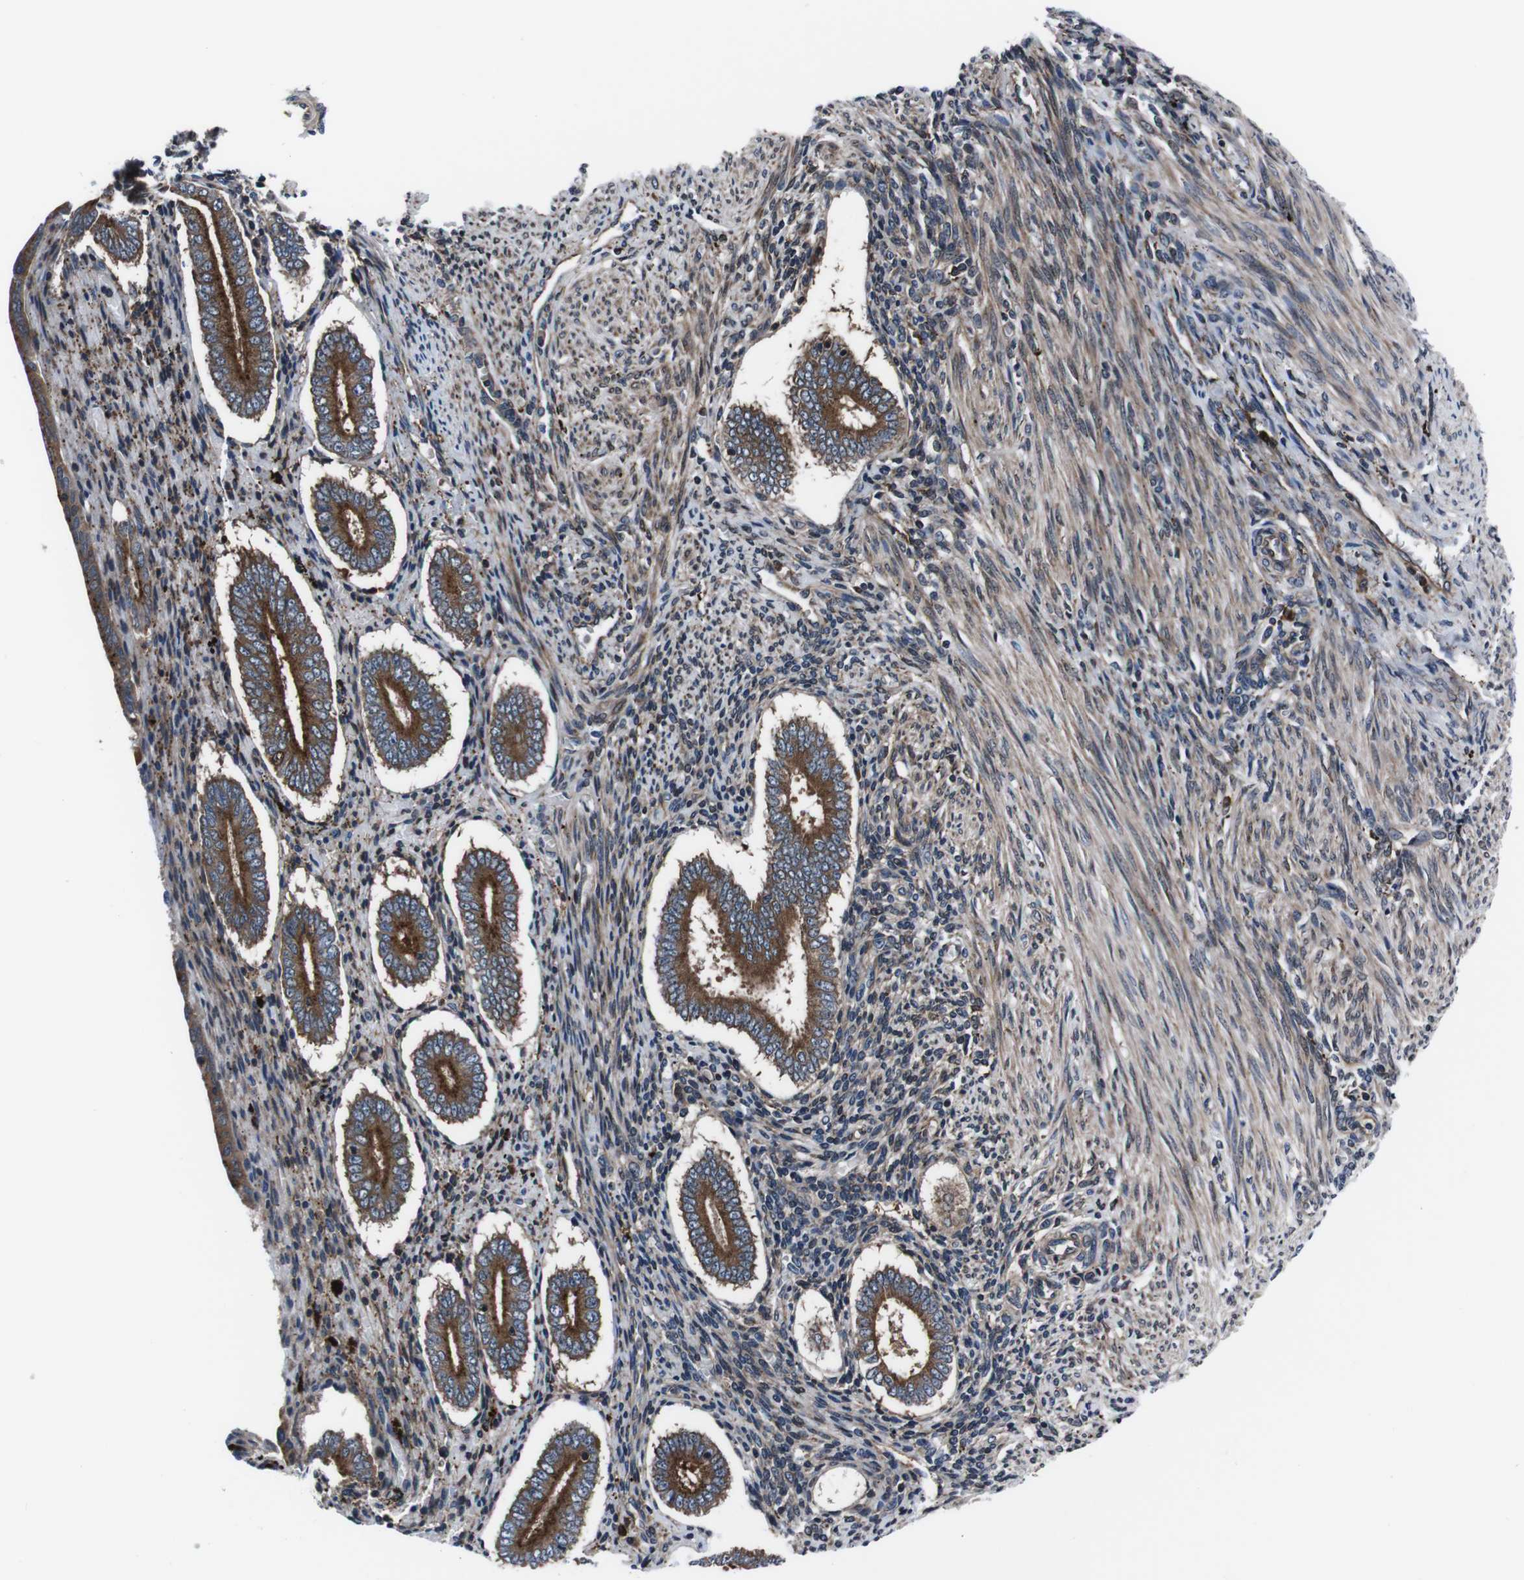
{"staining": {"intensity": "moderate", "quantity": ">75%", "location": "cytoplasmic/membranous"}, "tissue": "endometrium", "cell_type": "Cells in endometrial stroma", "image_type": "normal", "snomed": [{"axis": "morphology", "description": "Normal tissue, NOS"}, {"axis": "topography", "description": "Endometrium"}], "caption": "Approximately >75% of cells in endometrial stroma in normal human endometrium show moderate cytoplasmic/membranous protein positivity as visualized by brown immunohistochemical staining.", "gene": "EIF4A2", "patient": {"sex": "female", "age": 42}}